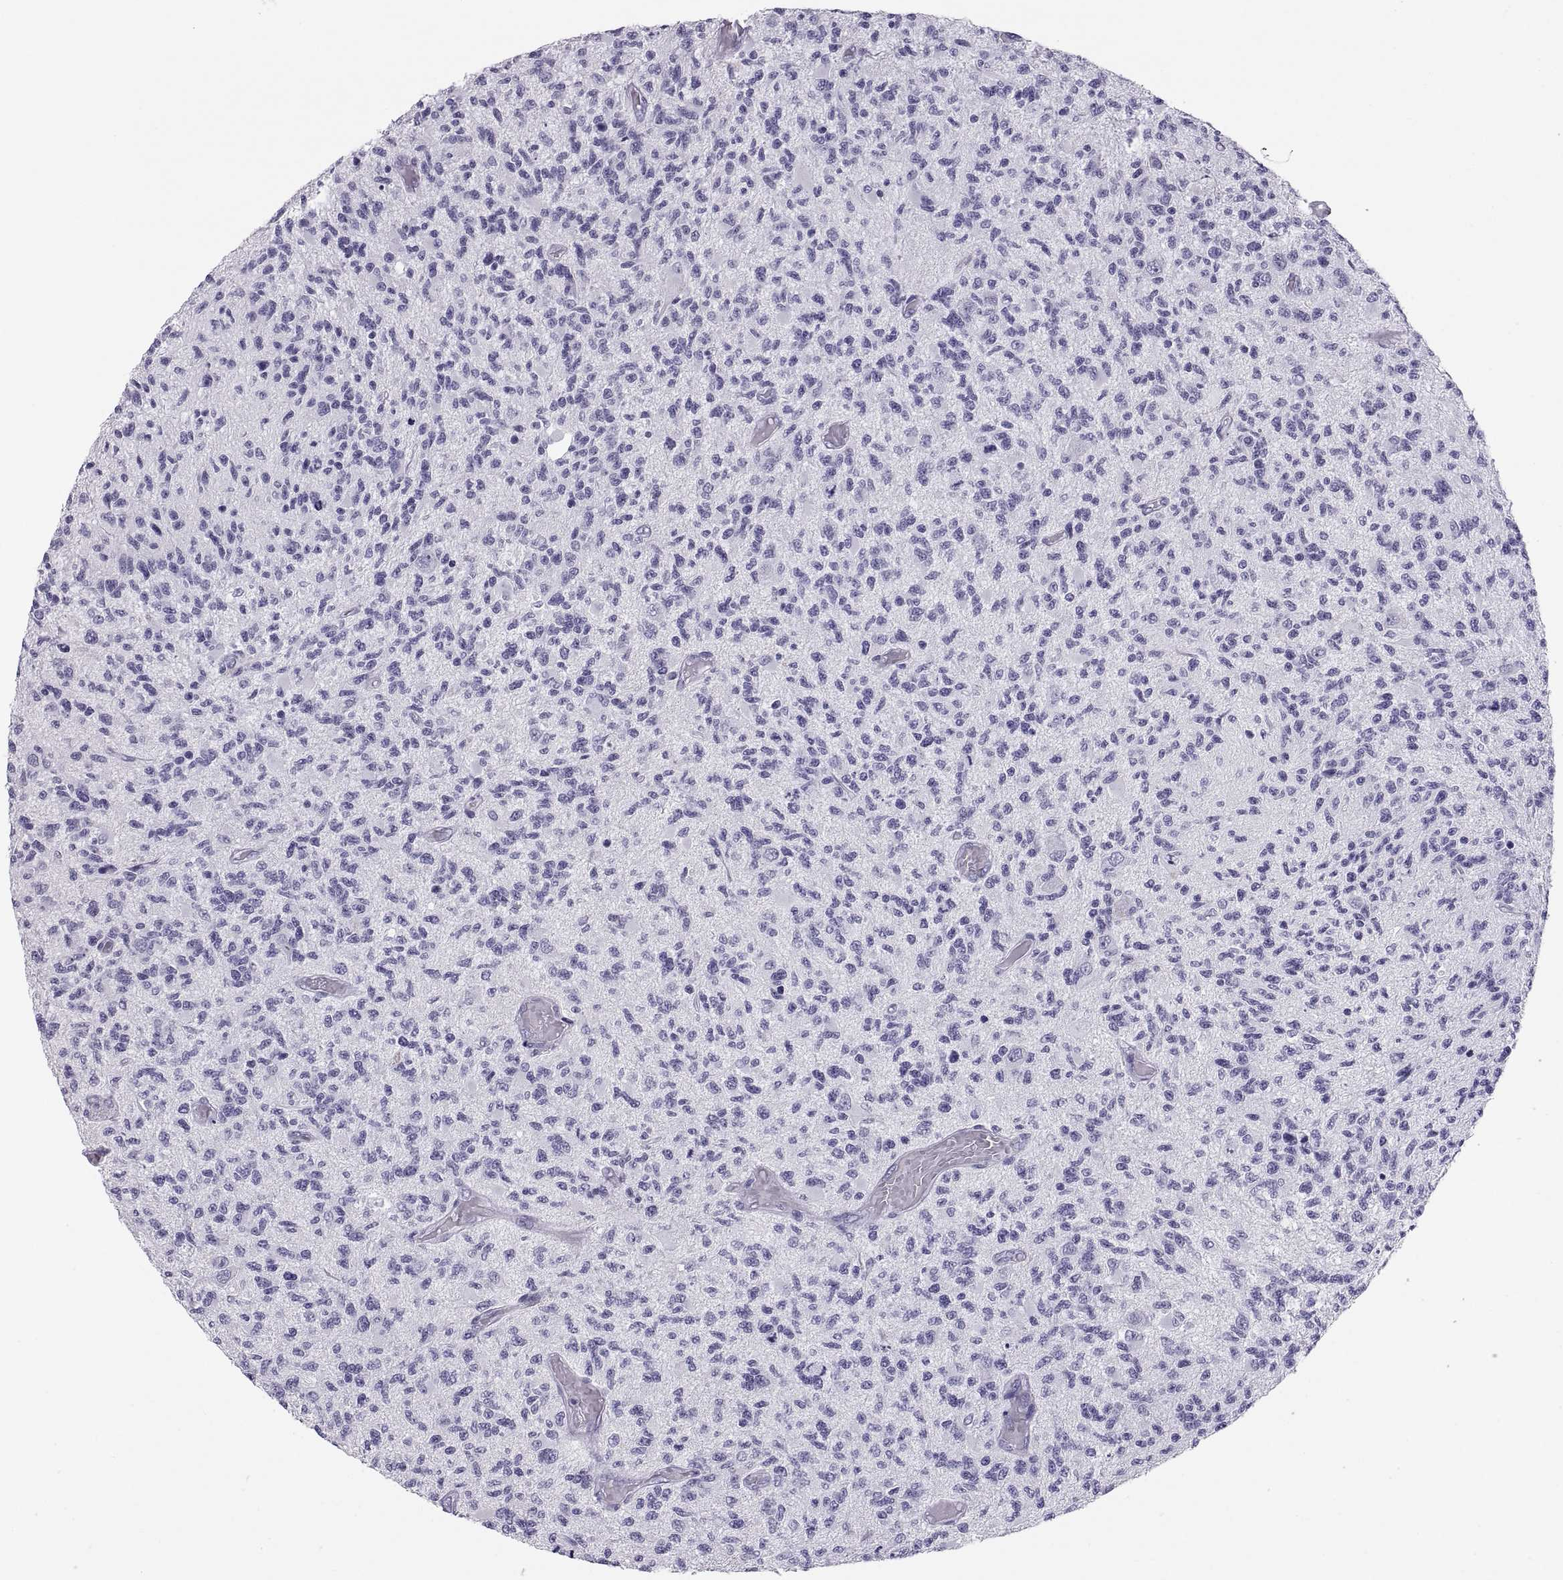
{"staining": {"intensity": "negative", "quantity": "none", "location": "none"}, "tissue": "glioma", "cell_type": "Tumor cells", "image_type": "cancer", "snomed": [{"axis": "morphology", "description": "Glioma, malignant, High grade"}, {"axis": "topography", "description": "Brain"}], "caption": "Histopathology image shows no protein positivity in tumor cells of malignant glioma (high-grade) tissue. (IHC, brightfield microscopy, high magnification).", "gene": "CT47A10", "patient": {"sex": "female", "age": 63}}